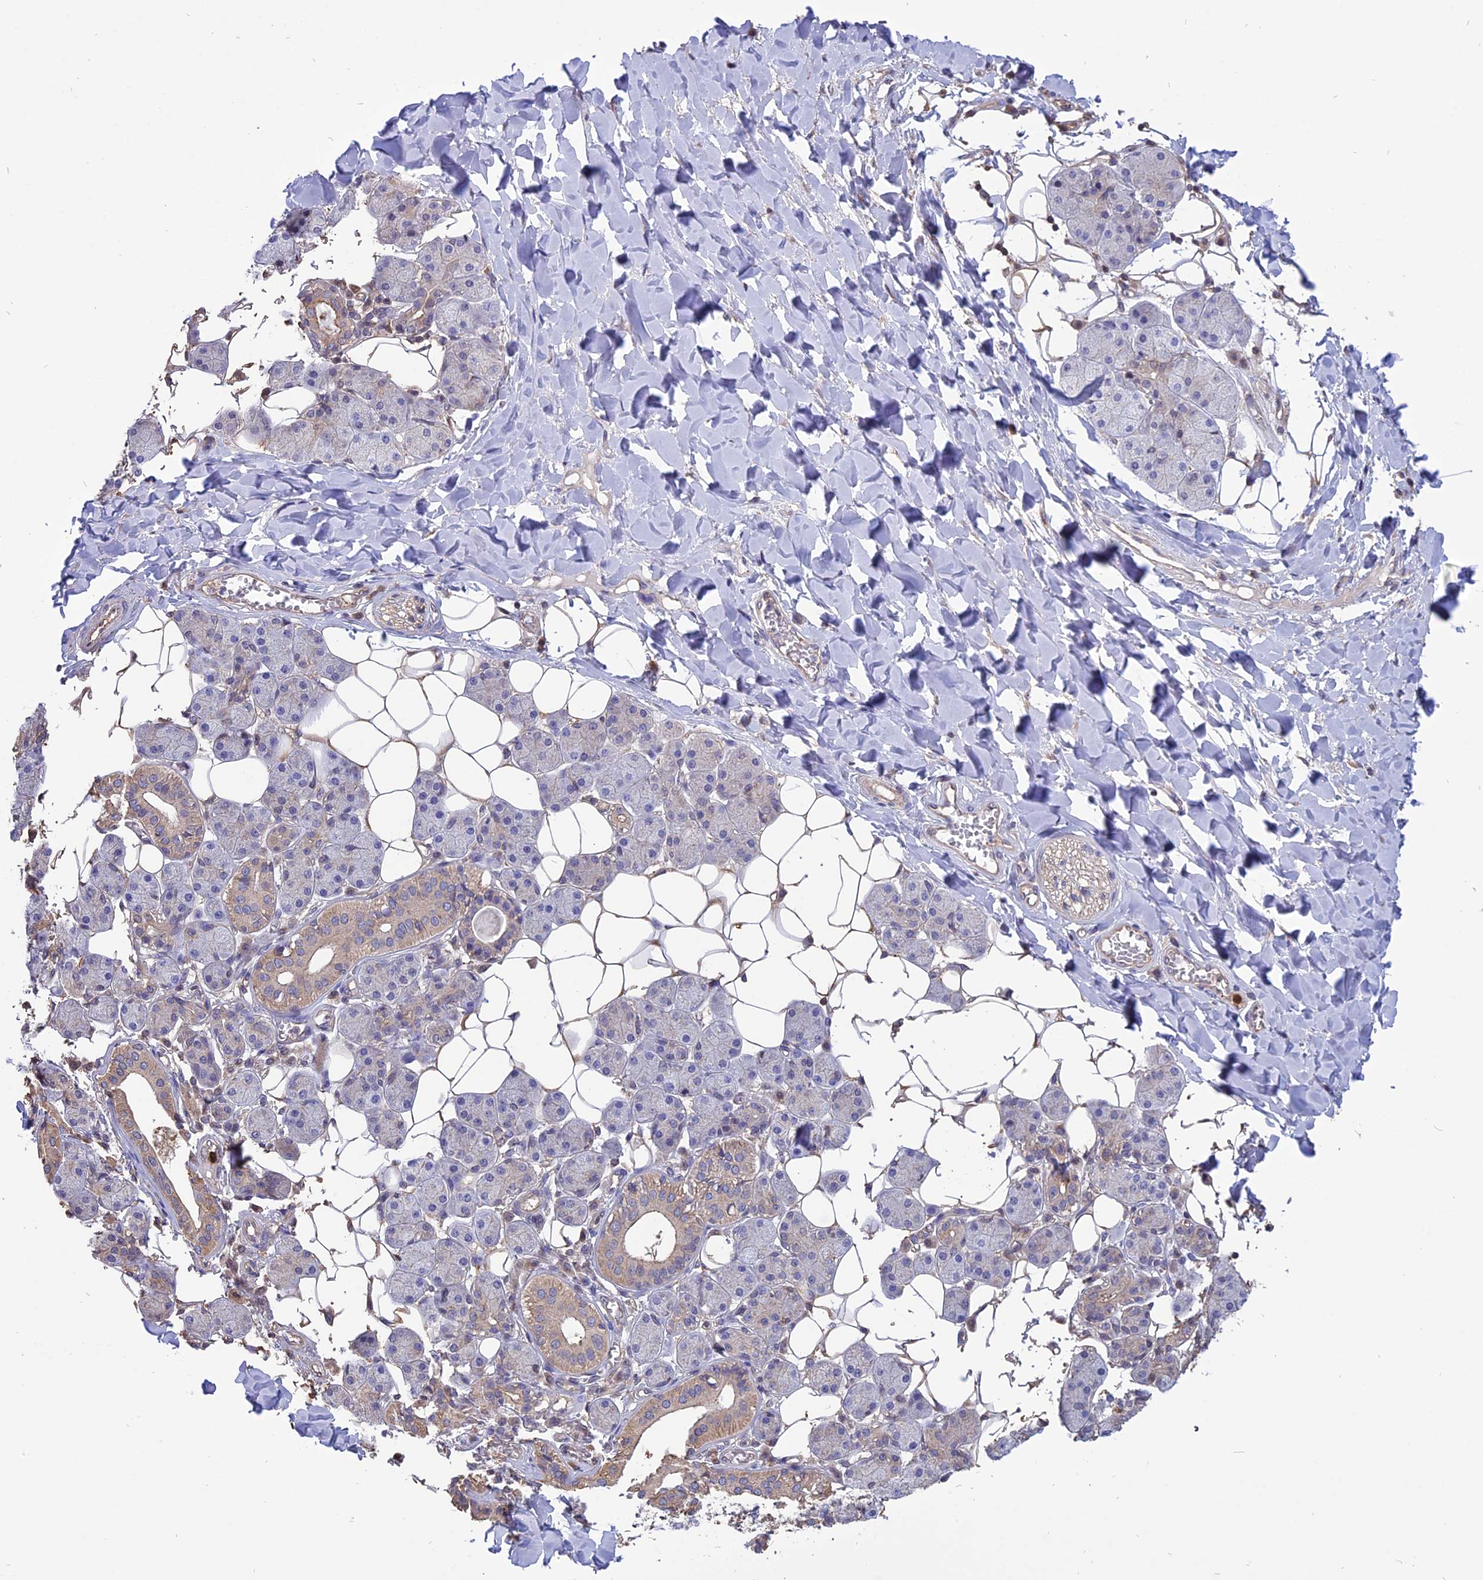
{"staining": {"intensity": "moderate", "quantity": "<25%", "location": "cytoplasmic/membranous"}, "tissue": "salivary gland", "cell_type": "Glandular cells", "image_type": "normal", "snomed": [{"axis": "morphology", "description": "Normal tissue, NOS"}, {"axis": "topography", "description": "Salivary gland"}], "caption": "Immunohistochemical staining of benign human salivary gland displays low levels of moderate cytoplasmic/membranous expression in about <25% of glandular cells.", "gene": "CARMIL2", "patient": {"sex": "female", "age": 33}}